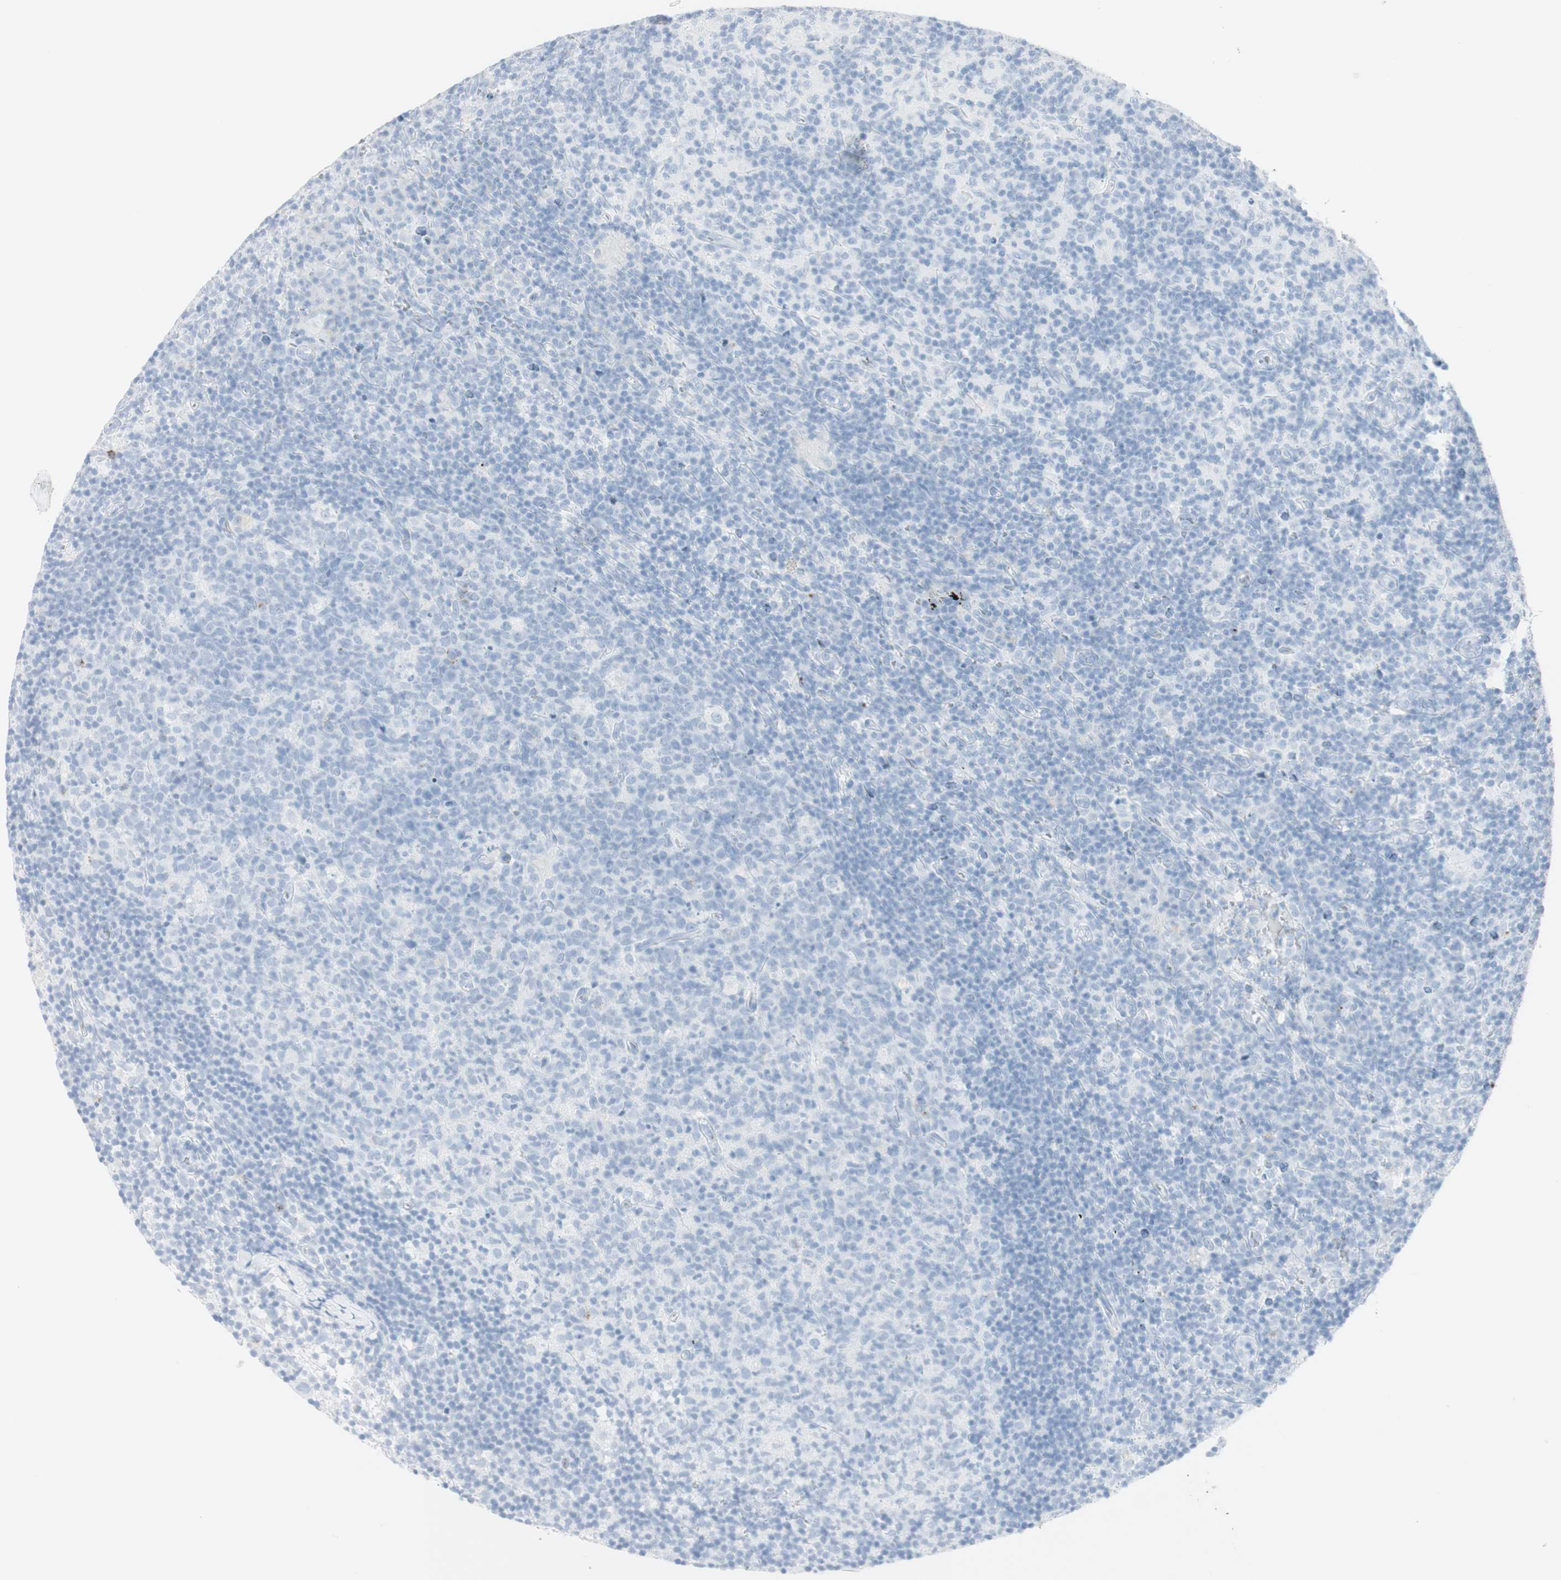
{"staining": {"intensity": "negative", "quantity": "none", "location": "none"}, "tissue": "lymph node", "cell_type": "Germinal center cells", "image_type": "normal", "snomed": [{"axis": "morphology", "description": "Normal tissue, NOS"}, {"axis": "morphology", "description": "Inflammation, NOS"}, {"axis": "topography", "description": "Lymph node"}], "caption": "Germinal center cells show no significant protein expression in normal lymph node. The staining is performed using DAB (3,3'-diaminobenzidine) brown chromogen with nuclei counter-stained in using hematoxylin.", "gene": "NAPSA", "patient": {"sex": "male", "age": 55}}